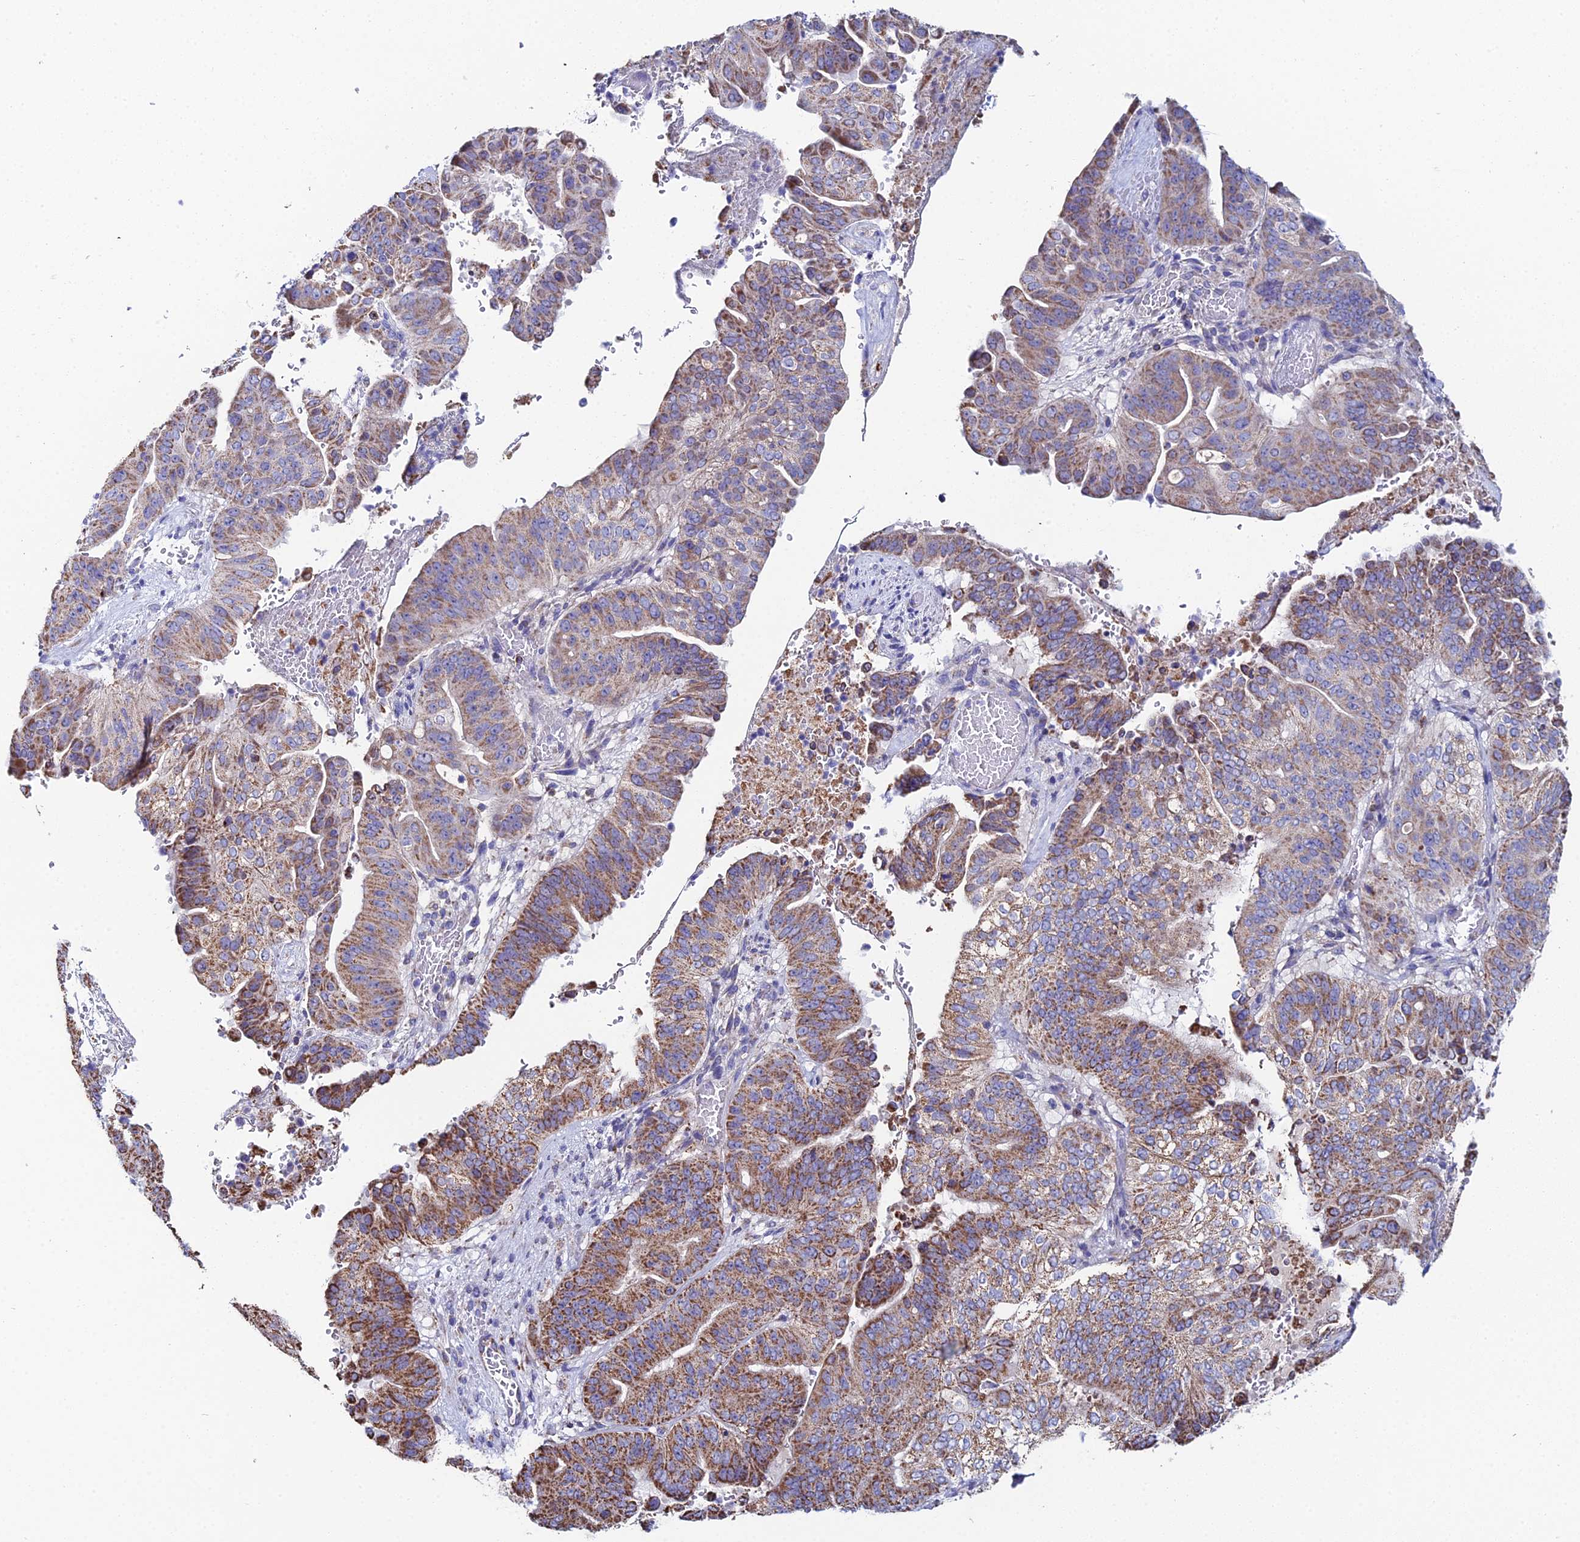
{"staining": {"intensity": "moderate", "quantity": ">75%", "location": "cytoplasmic/membranous"}, "tissue": "pancreatic cancer", "cell_type": "Tumor cells", "image_type": "cancer", "snomed": [{"axis": "morphology", "description": "Adenocarcinoma, NOS"}, {"axis": "topography", "description": "Pancreas"}], "caption": "This is a photomicrograph of IHC staining of adenocarcinoma (pancreatic), which shows moderate positivity in the cytoplasmic/membranous of tumor cells.", "gene": "SPOCK2", "patient": {"sex": "female", "age": 77}}